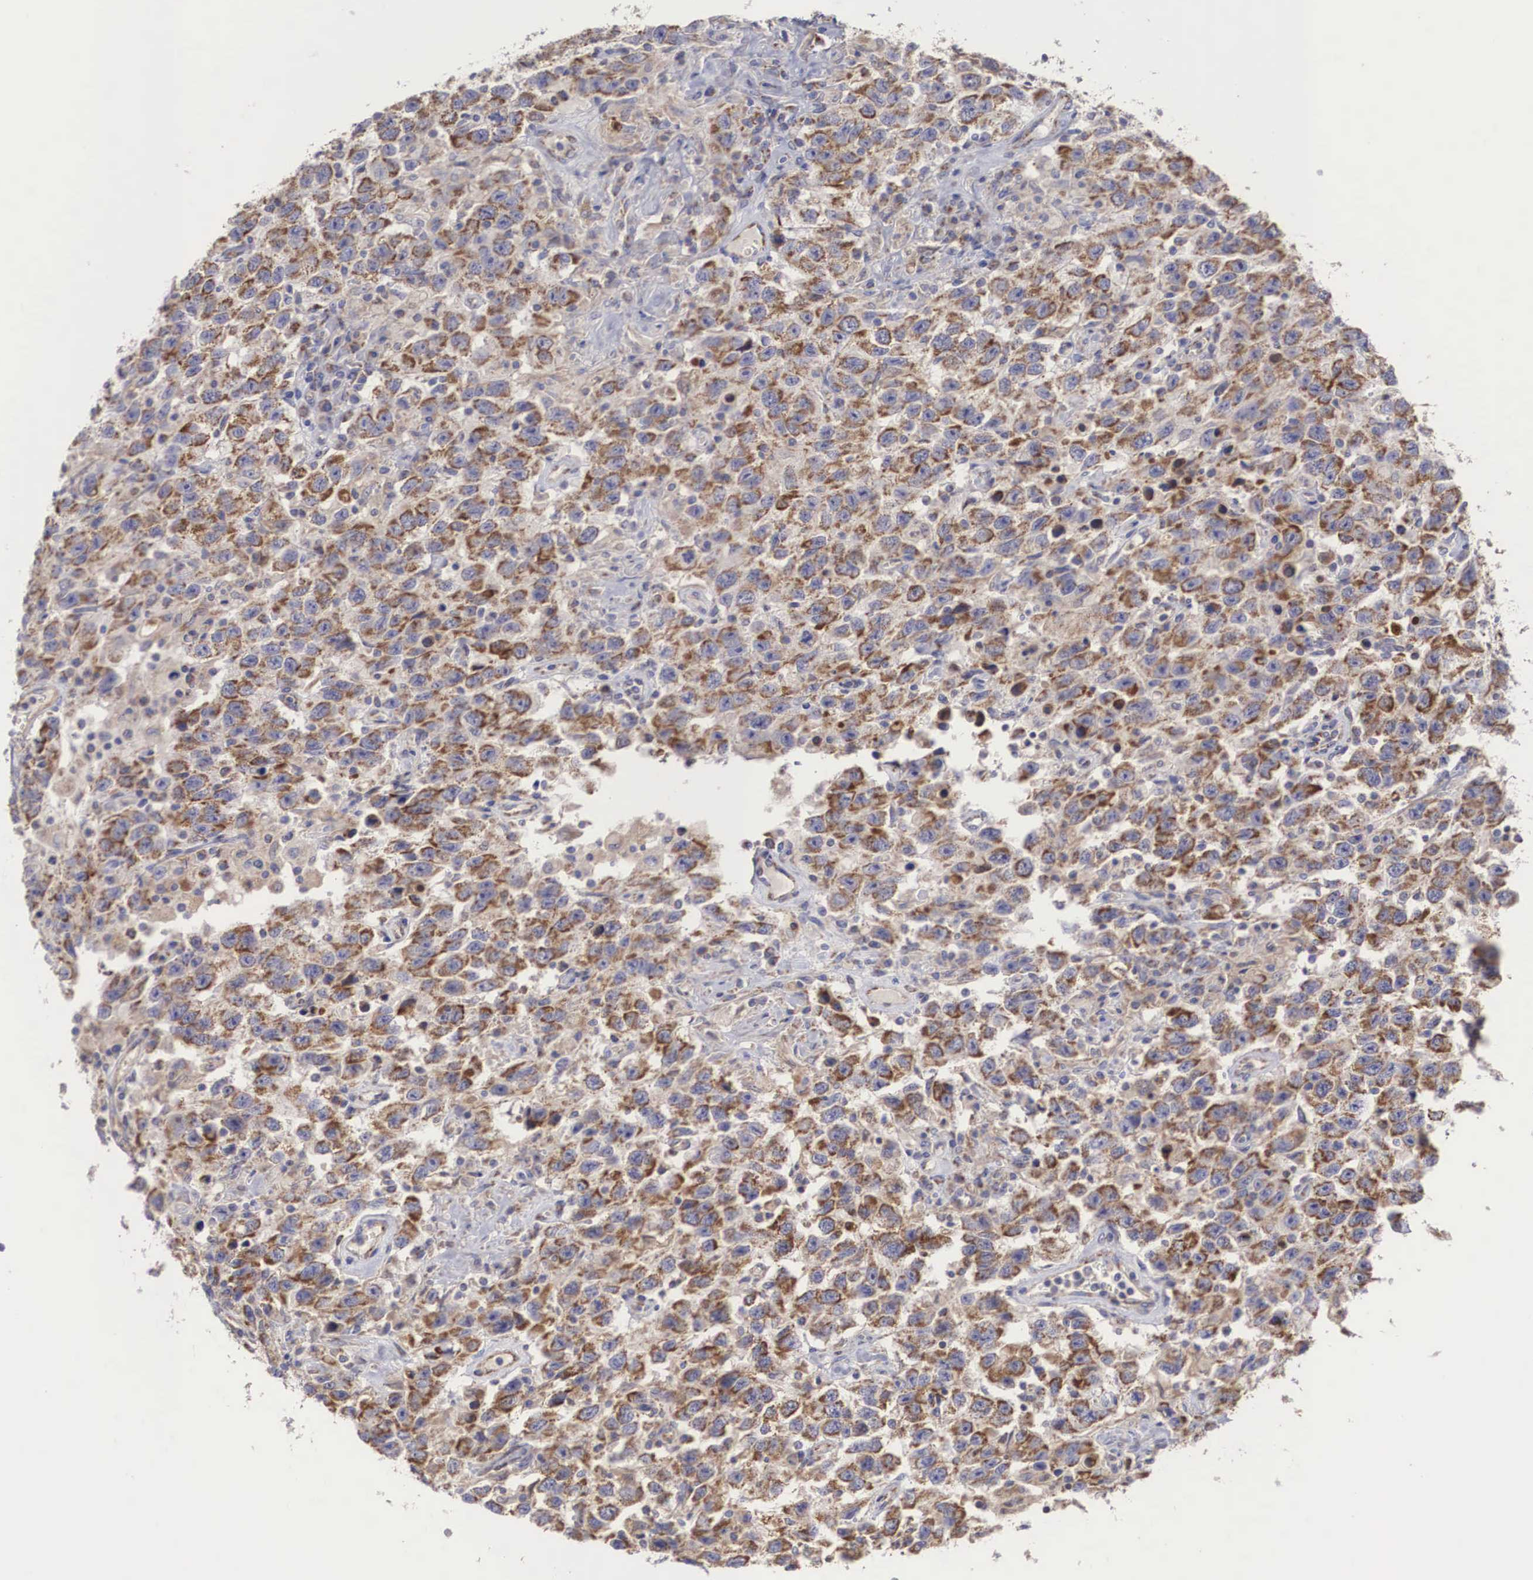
{"staining": {"intensity": "moderate", "quantity": ">75%", "location": "cytoplasmic/membranous"}, "tissue": "testis cancer", "cell_type": "Tumor cells", "image_type": "cancer", "snomed": [{"axis": "morphology", "description": "Seminoma, NOS"}, {"axis": "topography", "description": "Testis"}], "caption": "Moderate cytoplasmic/membranous expression is identified in about >75% of tumor cells in testis cancer (seminoma).", "gene": "XPNPEP3", "patient": {"sex": "male", "age": 41}}